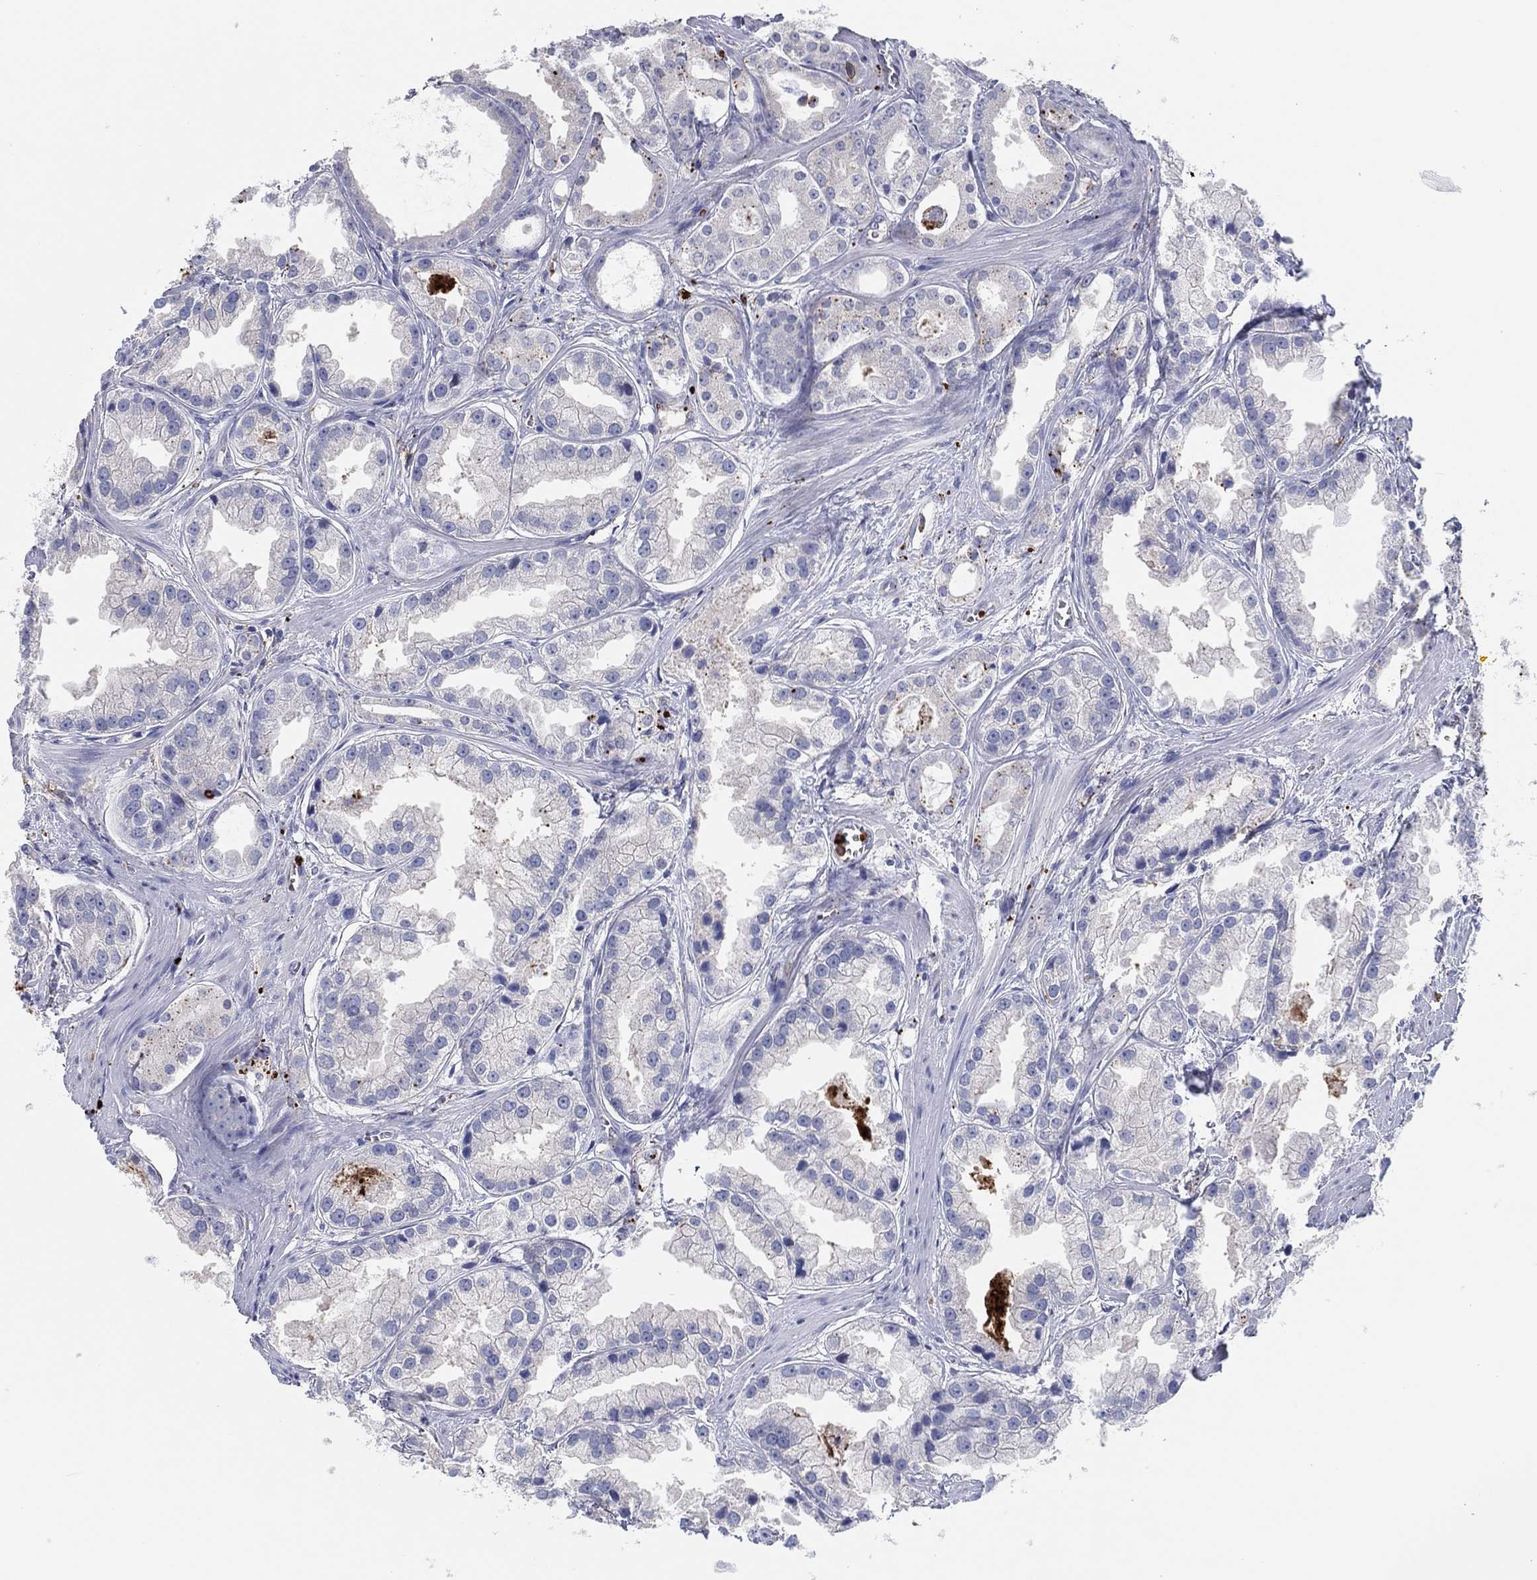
{"staining": {"intensity": "negative", "quantity": "none", "location": "none"}, "tissue": "prostate cancer", "cell_type": "Tumor cells", "image_type": "cancer", "snomed": [{"axis": "morphology", "description": "Adenocarcinoma, NOS"}, {"axis": "topography", "description": "Prostate"}], "caption": "Immunohistochemistry (IHC) photomicrograph of human adenocarcinoma (prostate) stained for a protein (brown), which reveals no positivity in tumor cells.", "gene": "PLAC8", "patient": {"sex": "male", "age": 61}}